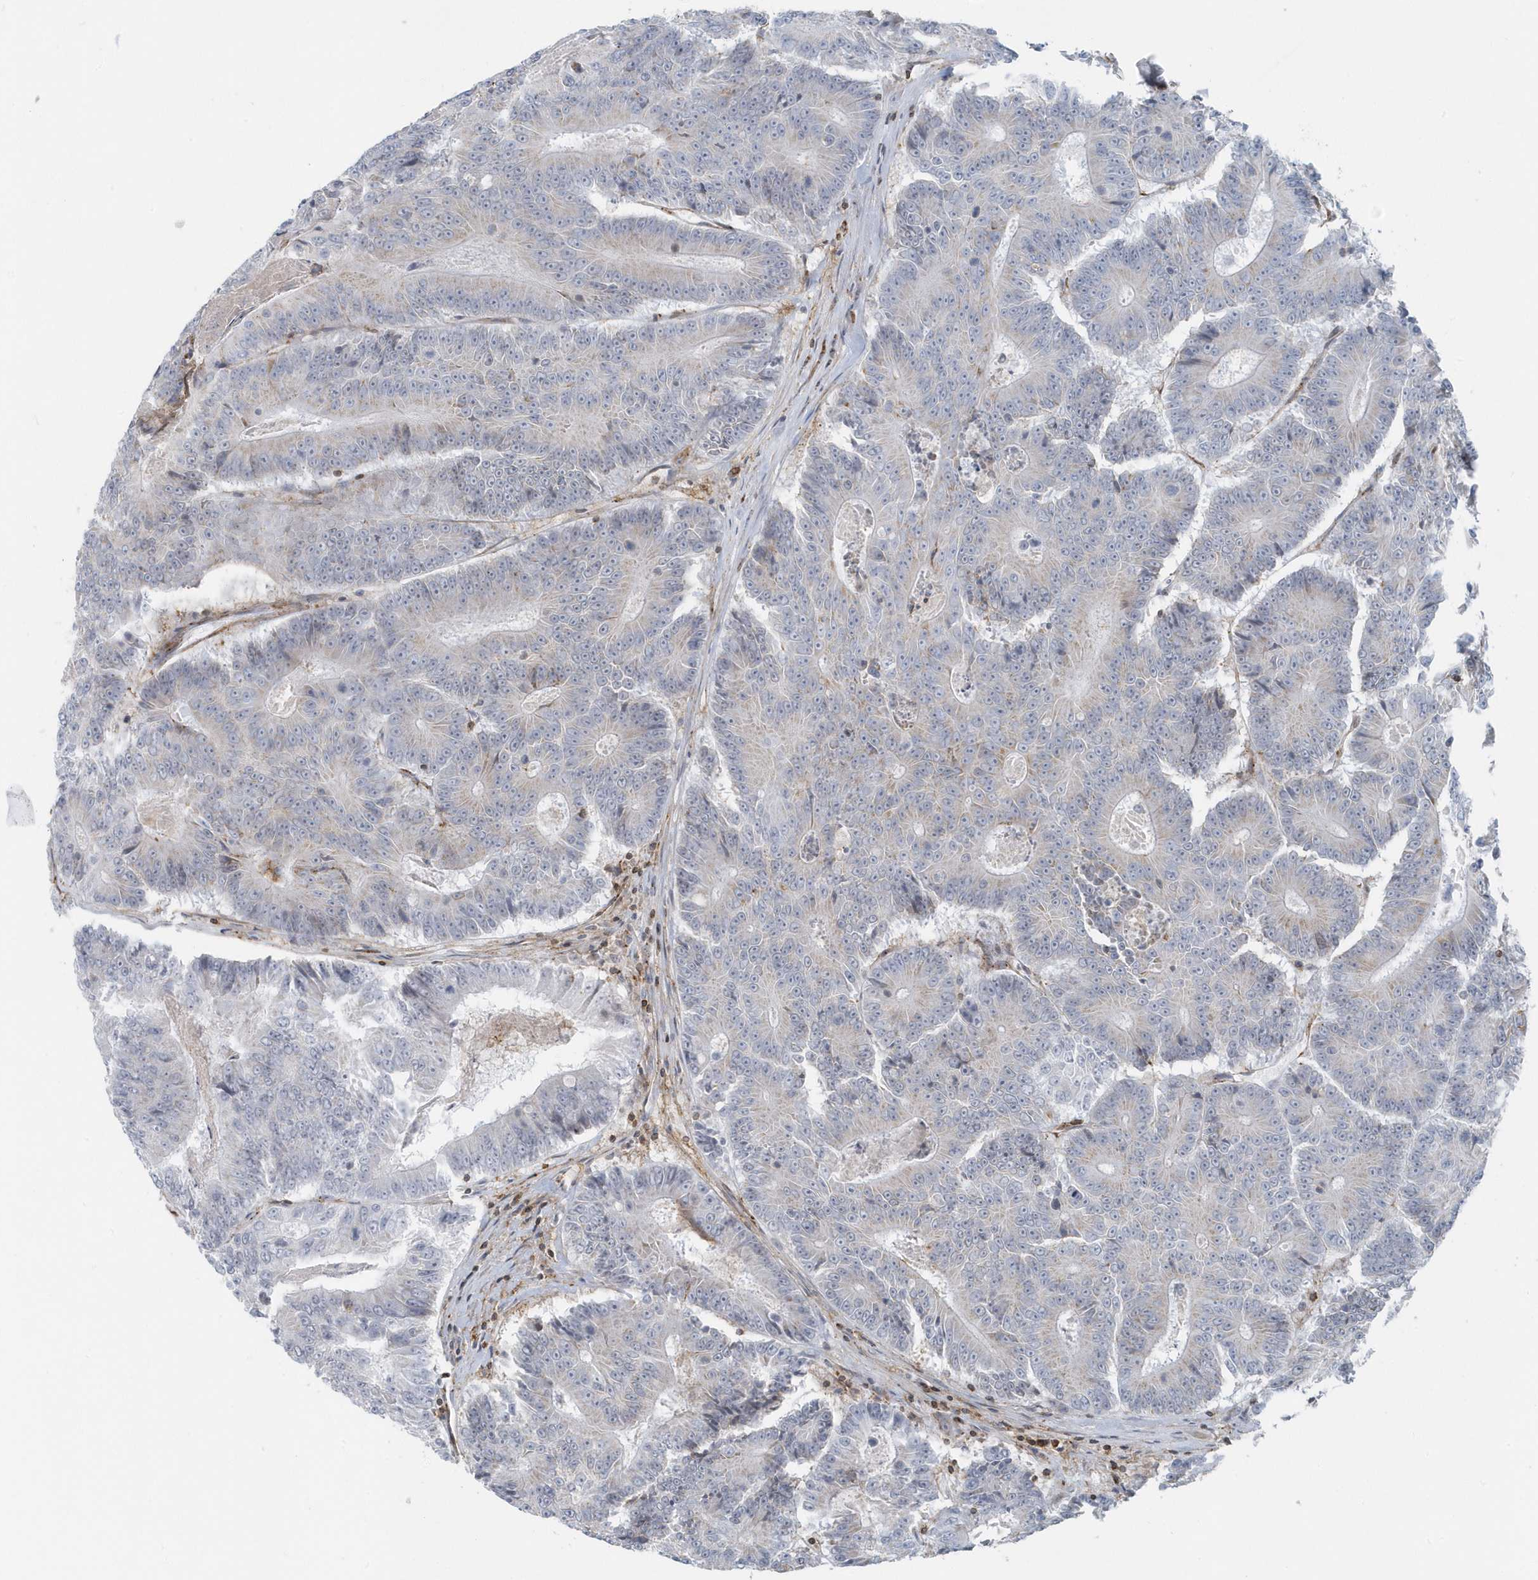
{"staining": {"intensity": "negative", "quantity": "none", "location": "none"}, "tissue": "colorectal cancer", "cell_type": "Tumor cells", "image_type": "cancer", "snomed": [{"axis": "morphology", "description": "Adenocarcinoma, NOS"}, {"axis": "topography", "description": "Colon"}], "caption": "High power microscopy micrograph of an immunohistochemistry micrograph of colorectal adenocarcinoma, revealing no significant positivity in tumor cells.", "gene": "CACNB2", "patient": {"sex": "male", "age": 83}}